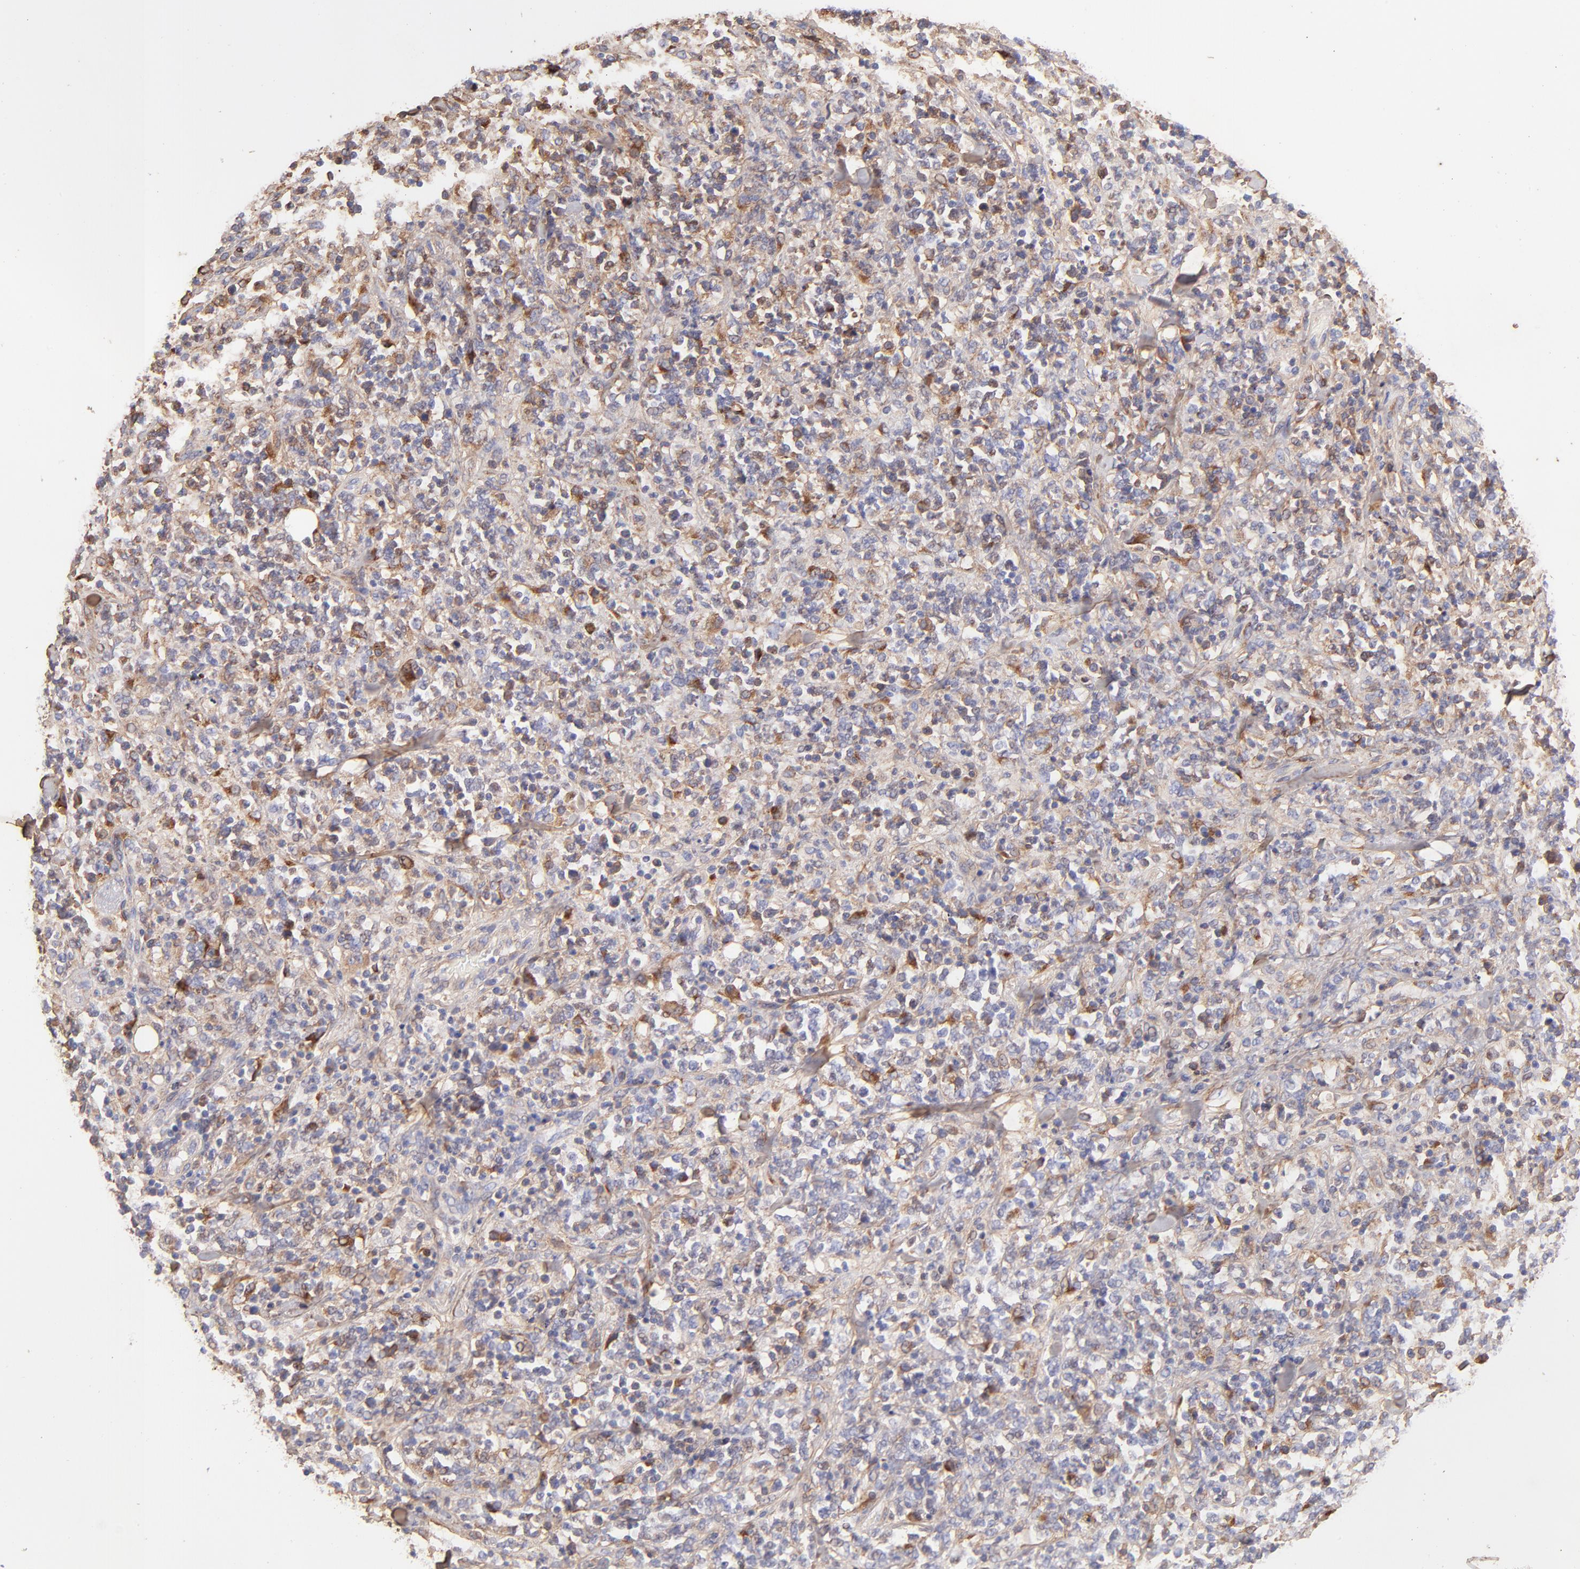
{"staining": {"intensity": "weak", "quantity": "25%-75%", "location": "cytoplasmic/membranous"}, "tissue": "lymphoma", "cell_type": "Tumor cells", "image_type": "cancer", "snomed": [{"axis": "morphology", "description": "Malignant lymphoma, non-Hodgkin's type, High grade"}, {"axis": "topography", "description": "Soft tissue"}], "caption": "Immunohistochemical staining of lymphoma reveals weak cytoplasmic/membranous protein staining in approximately 25%-75% of tumor cells.", "gene": "BGN", "patient": {"sex": "male", "age": 18}}